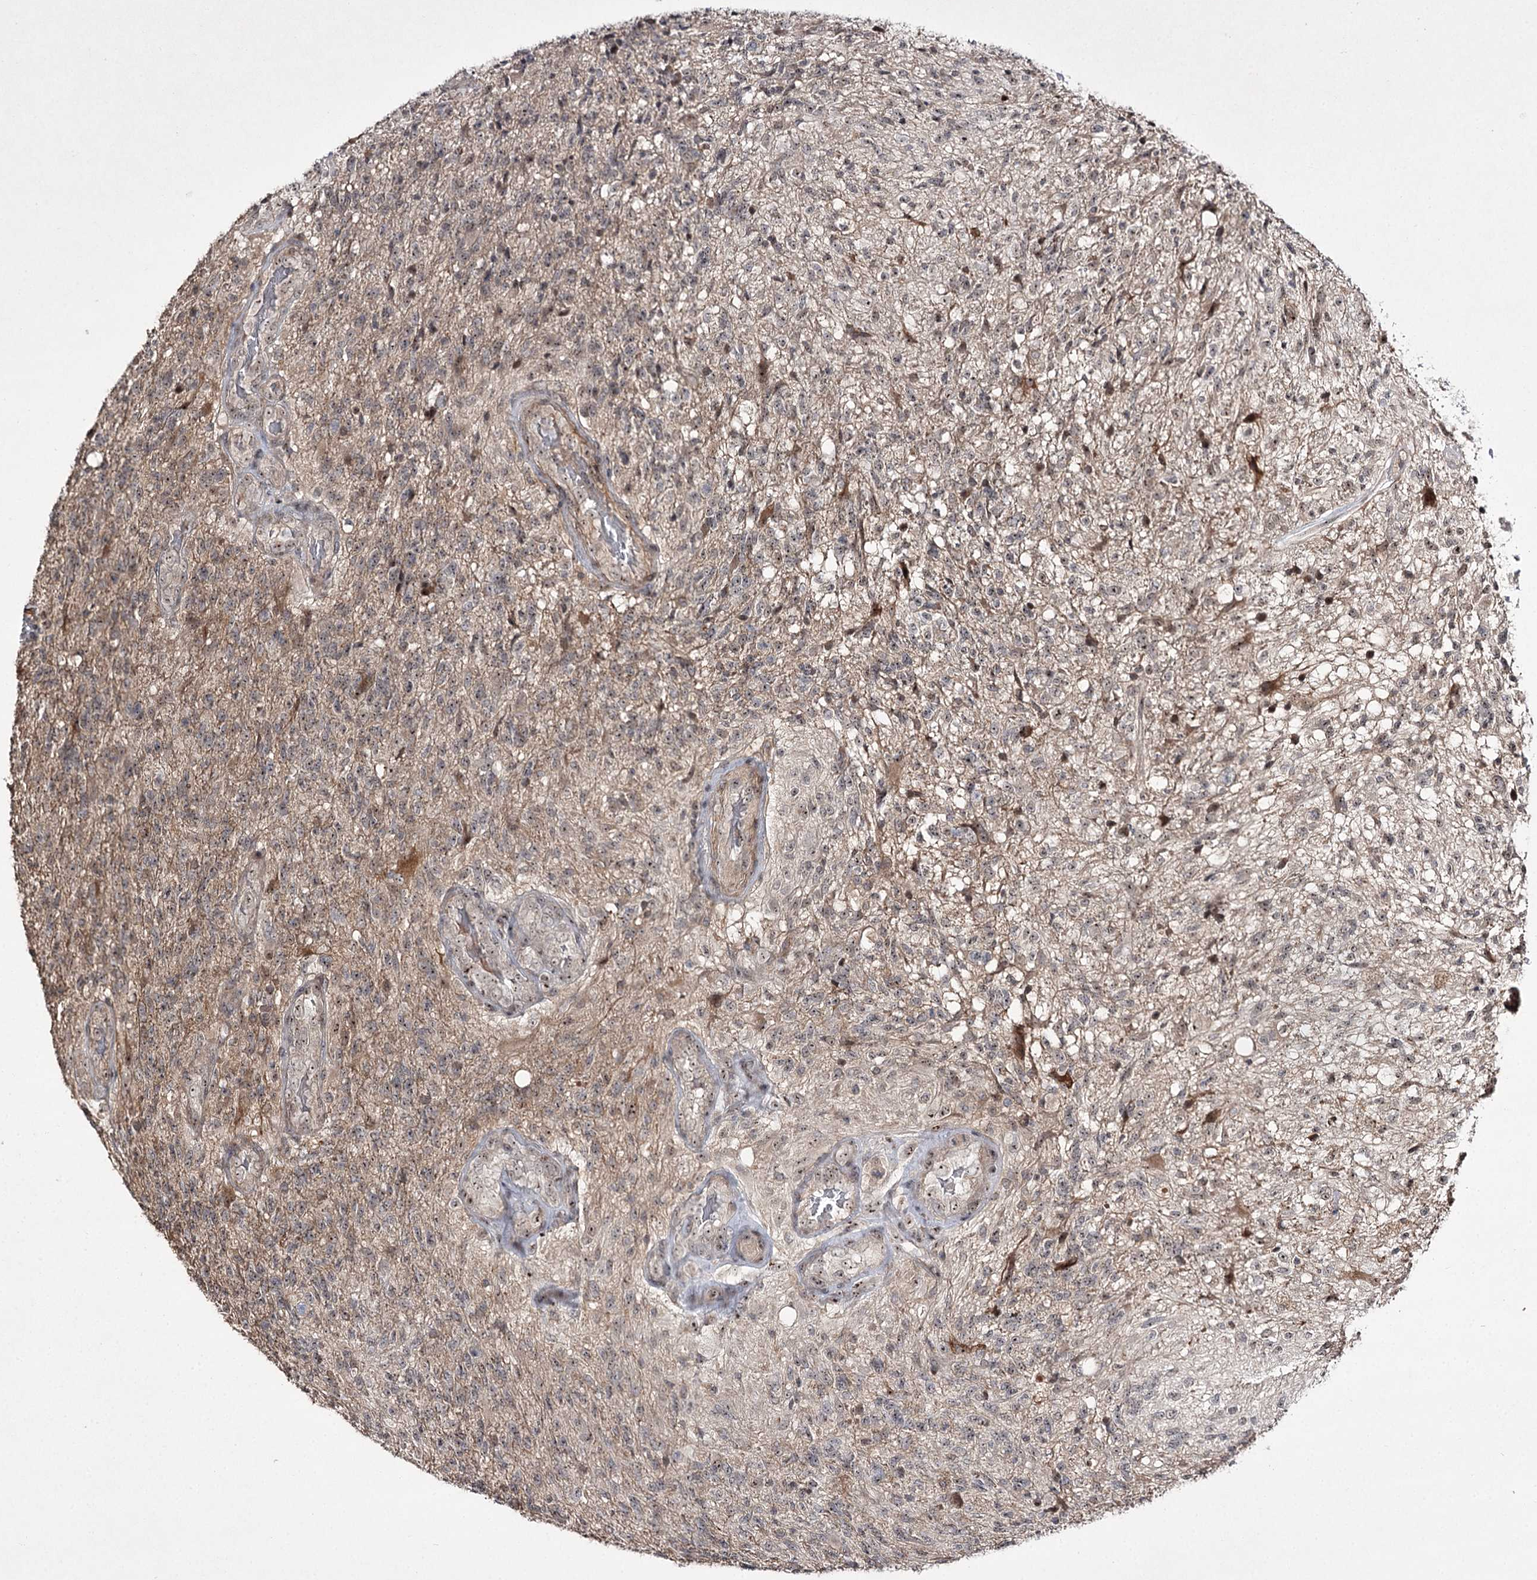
{"staining": {"intensity": "negative", "quantity": "none", "location": "none"}, "tissue": "glioma", "cell_type": "Tumor cells", "image_type": "cancer", "snomed": [{"axis": "morphology", "description": "Glioma, malignant, High grade"}, {"axis": "topography", "description": "Brain"}], "caption": "Malignant glioma (high-grade) was stained to show a protein in brown. There is no significant expression in tumor cells.", "gene": "CCDC59", "patient": {"sex": "male", "age": 56}}